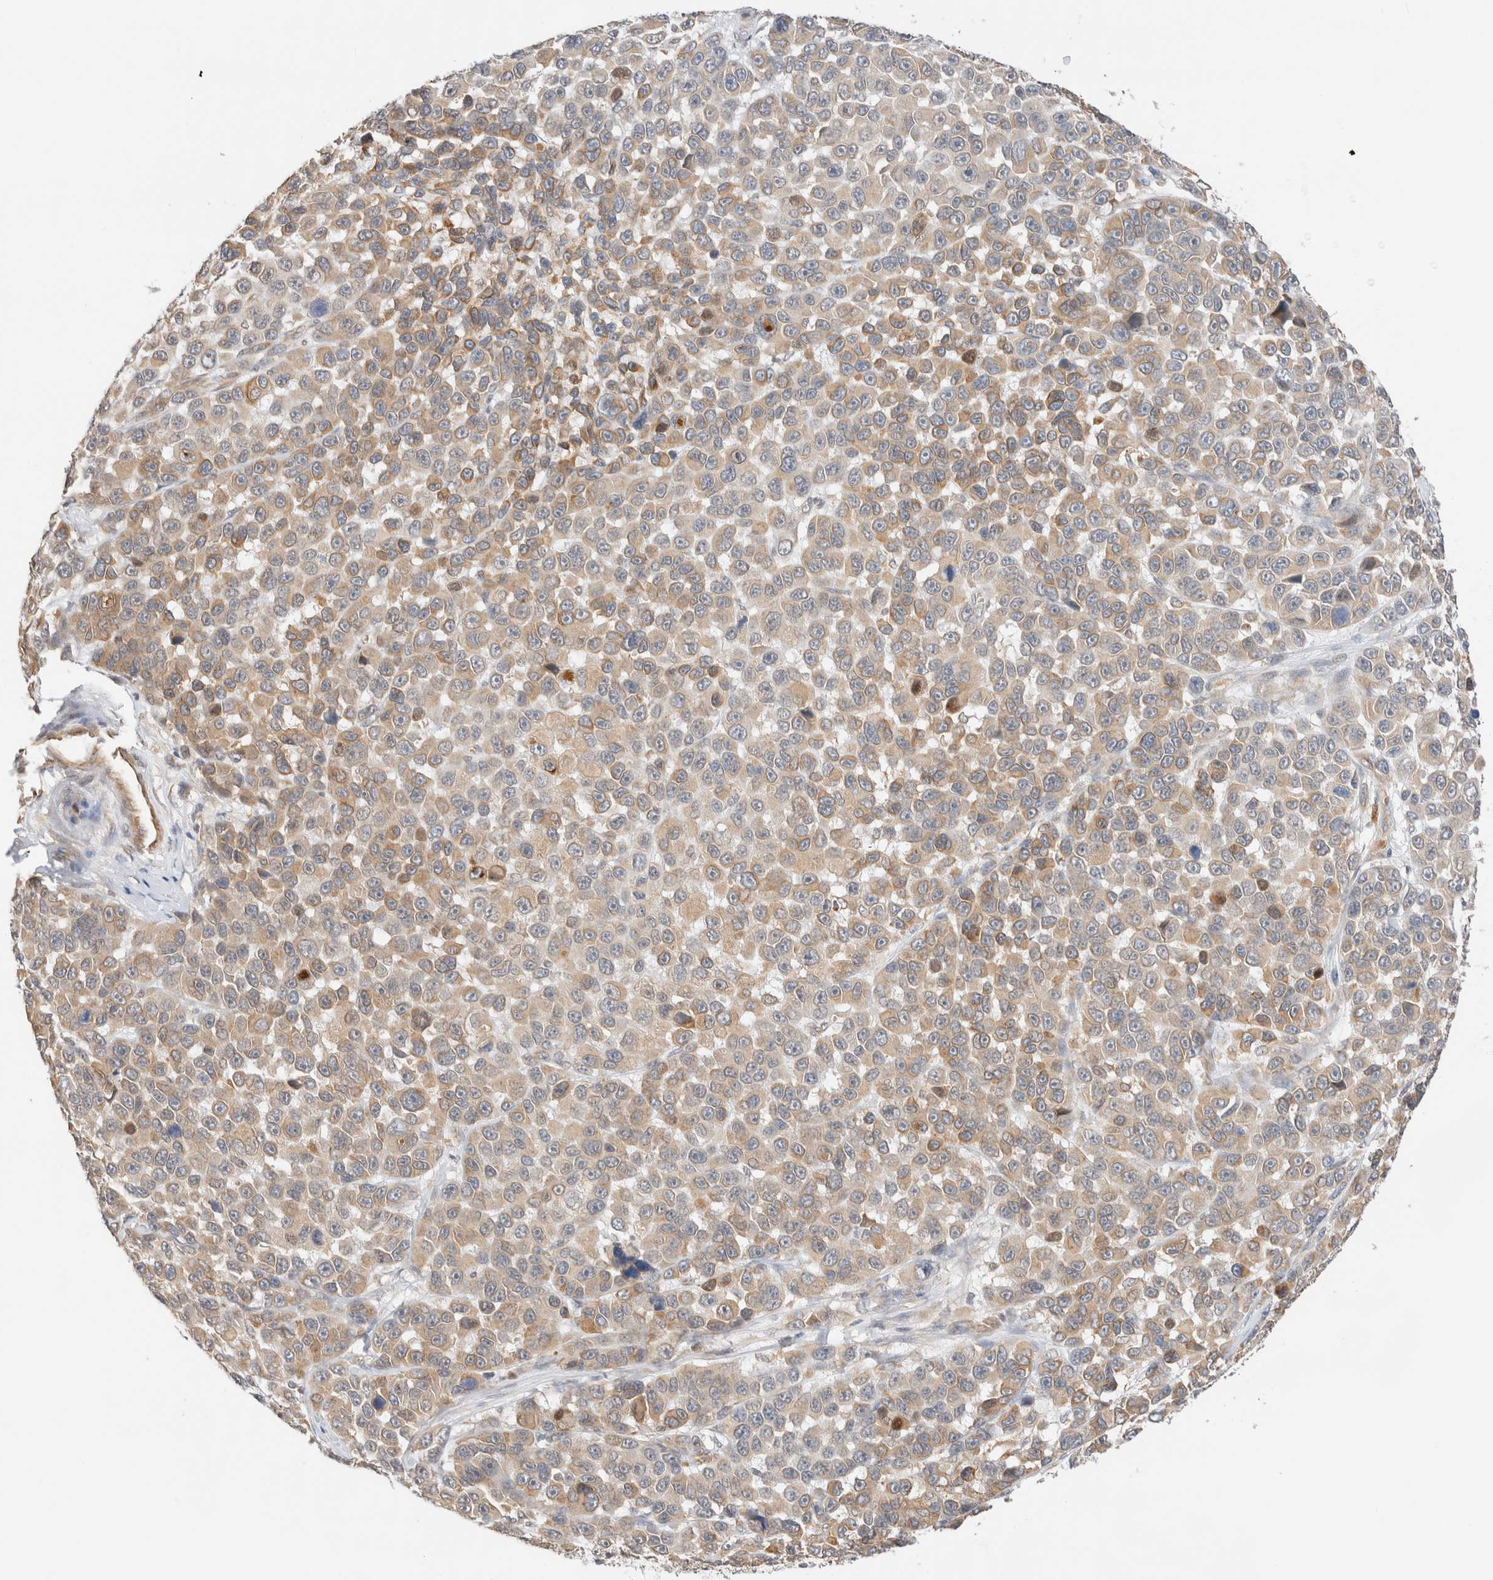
{"staining": {"intensity": "moderate", "quantity": "25%-75%", "location": "cytoplasmic/membranous"}, "tissue": "melanoma", "cell_type": "Tumor cells", "image_type": "cancer", "snomed": [{"axis": "morphology", "description": "Malignant melanoma, NOS"}, {"axis": "topography", "description": "Skin"}], "caption": "Immunohistochemistry staining of malignant melanoma, which reveals medium levels of moderate cytoplasmic/membranous staining in about 25%-75% of tumor cells indicating moderate cytoplasmic/membranous protein positivity. The staining was performed using DAB (3,3'-diaminobenzidine) (brown) for protein detection and nuclei were counterstained in hematoxylin (blue).", "gene": "SYVN1", "patient": {"sex": "male", "age": 53}}